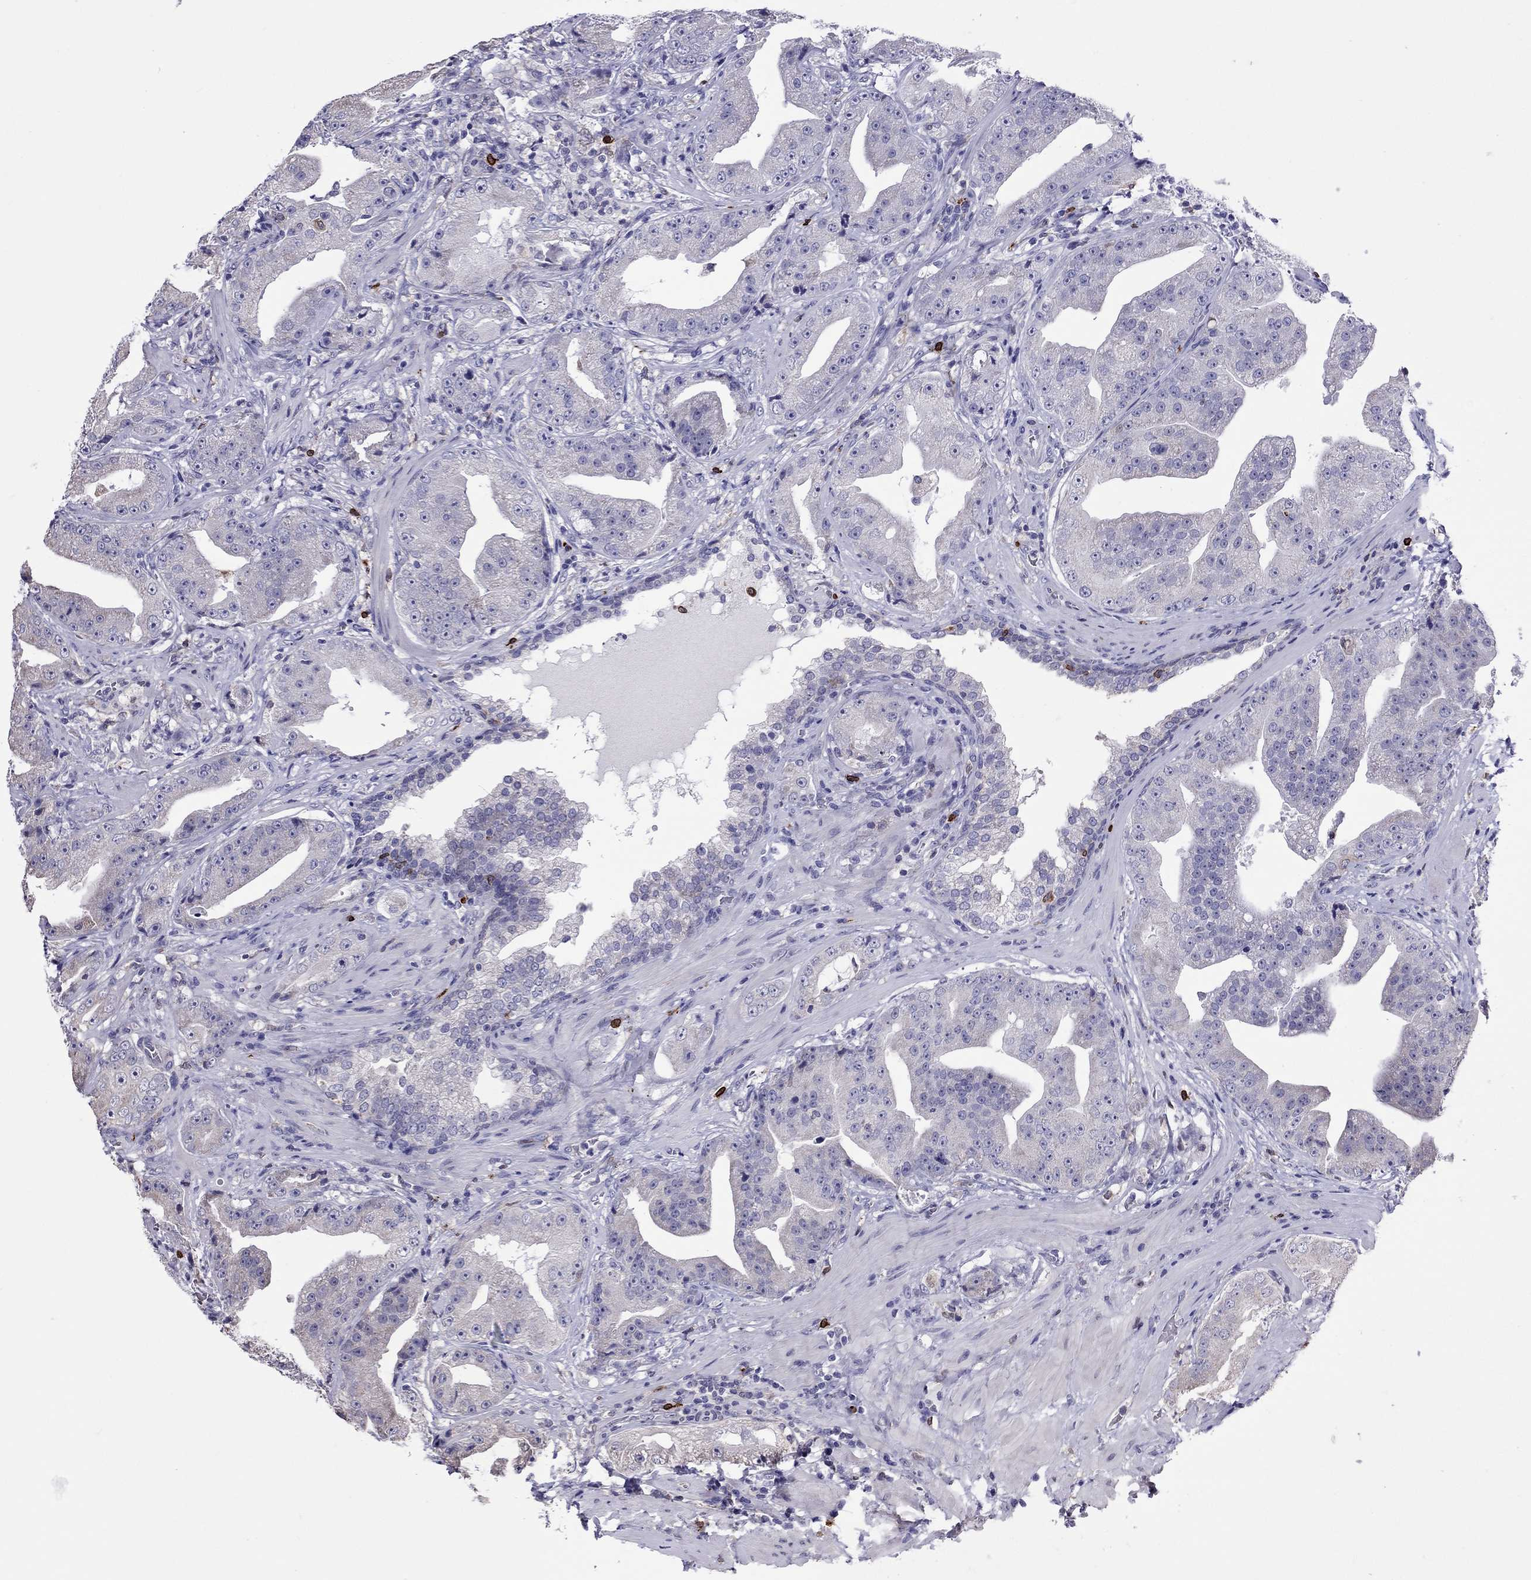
{"staining": {"intensity": "negative", "quantity": "none", "location": "none"}, "tissue": "prostate cancer", "cell_type": "Tumor cells", "image_type": "cancer", "snomed": [{"axis": "morphology", "description": "Adenocarcinoma, Low grade"}, {"axis": "topography", "description": "Prostate"}], "caption": "This histopathology image is of prostate cancer (low-grade adenocarcinoma) stained with immunohistochemistry to label a protein in brown with the nuclei are counter-stained blue. There is no positivity in tumor cells. The staining is performed using DAB (3,3'-diaminobenzidine) brown chromogen with nuclei counter-stained in using hematoxylin.", "gene": "ADORA2A", "patient": {"sex": "male", "age": 62}}